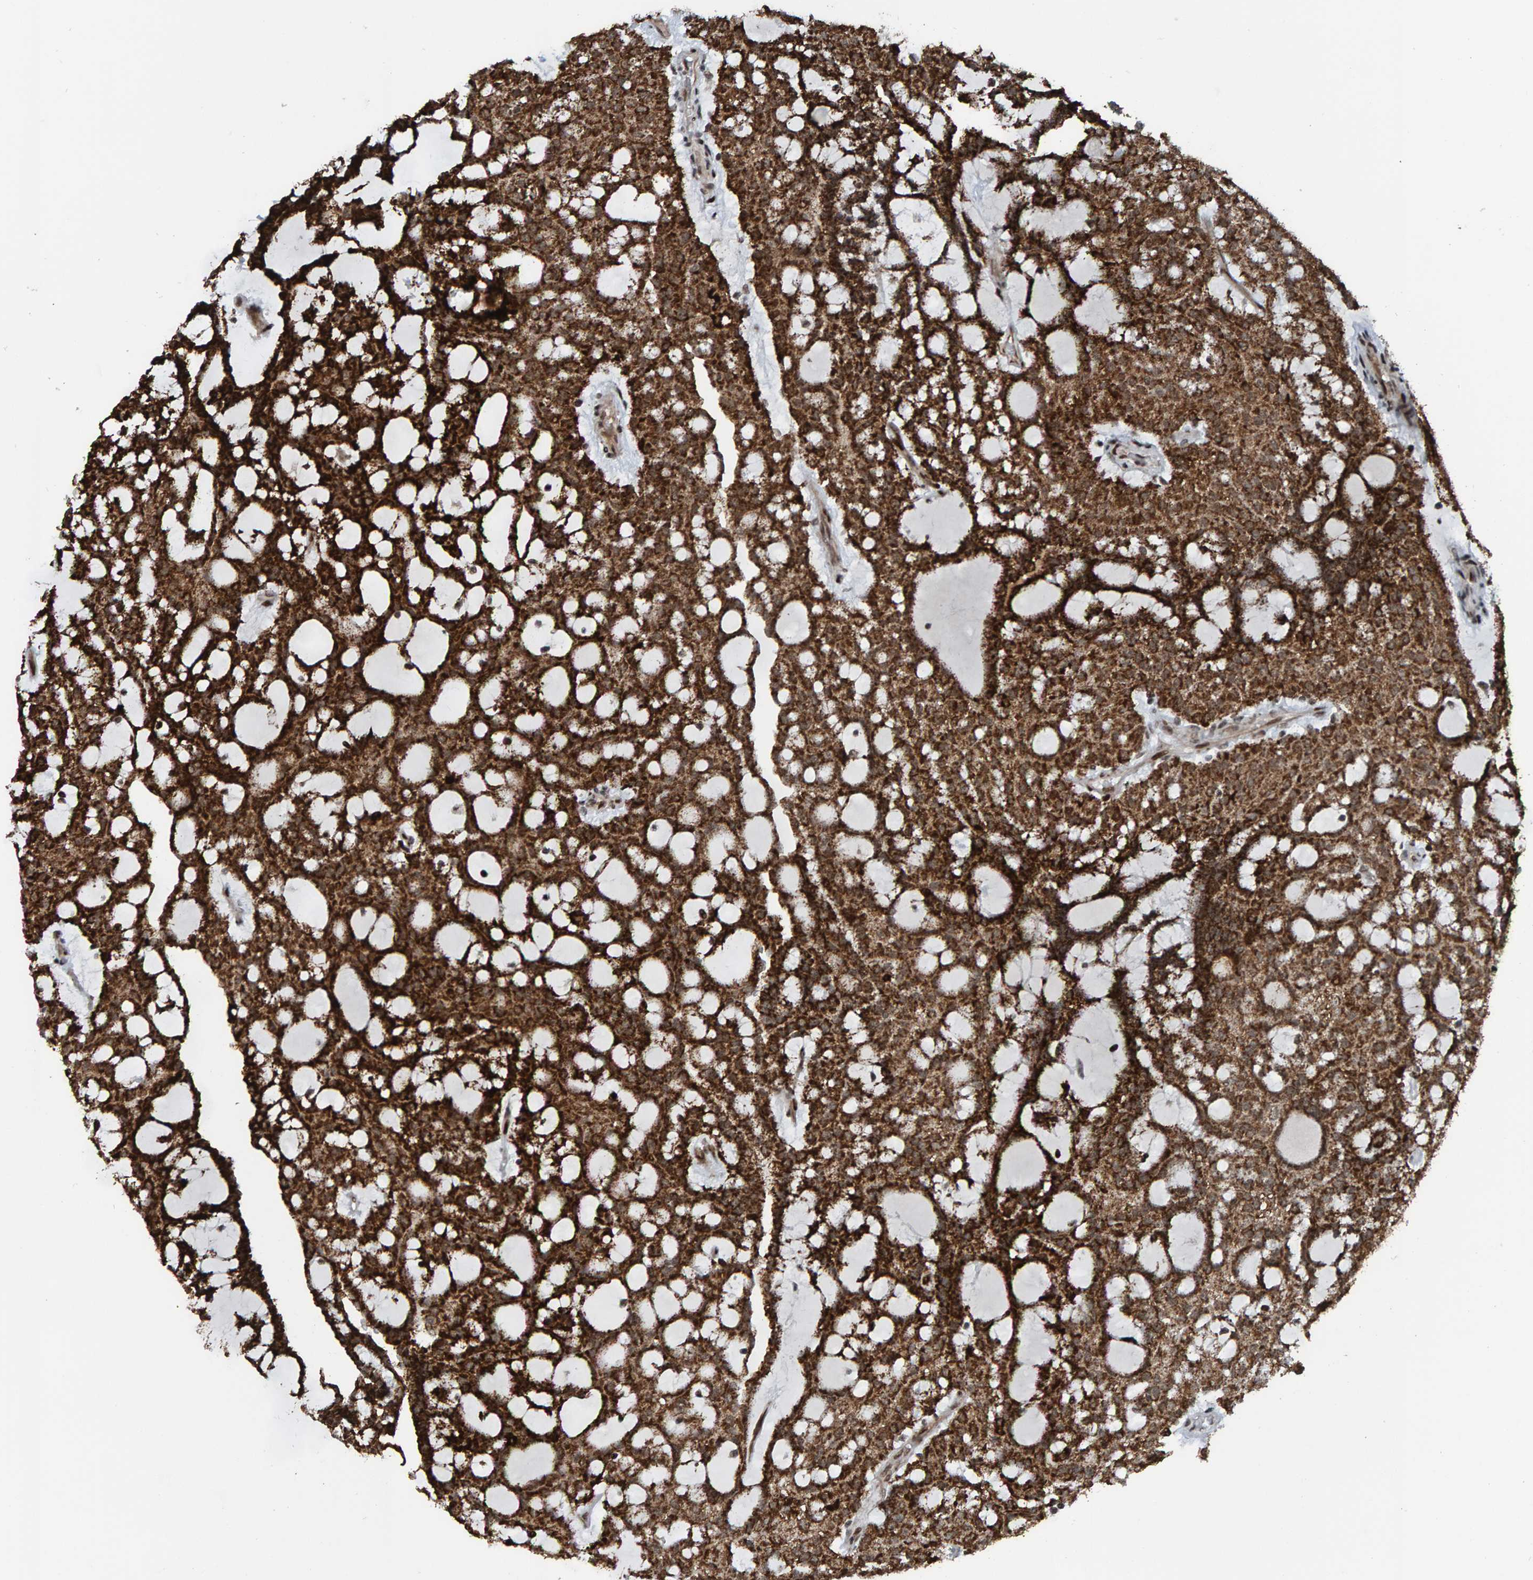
{"staining": {"intensity": "strong", "quantity": ">75%", "location": "cytoplasmic/membranous"}, "tissue": "renal cancer", "cell_type": "Tumor cells", "image_type": "cancer", "snomed": [{"axis": "morphology", "description": "Adenocarcinoma, NOS"}, {"axis": "topography", "description": "Kidney"}], "caption": "Protein staining shows strong cytoplasmic/membranous staining in about >75% of tumor cells in renal adenocarcinoma. The protein of interest is stained brown, and the nuclei are stained in blue (DAB IHC with brightfield microscopy, high magnification).", "gene": "ZNF366", "patient": {"sex": "male", "age": 63}}